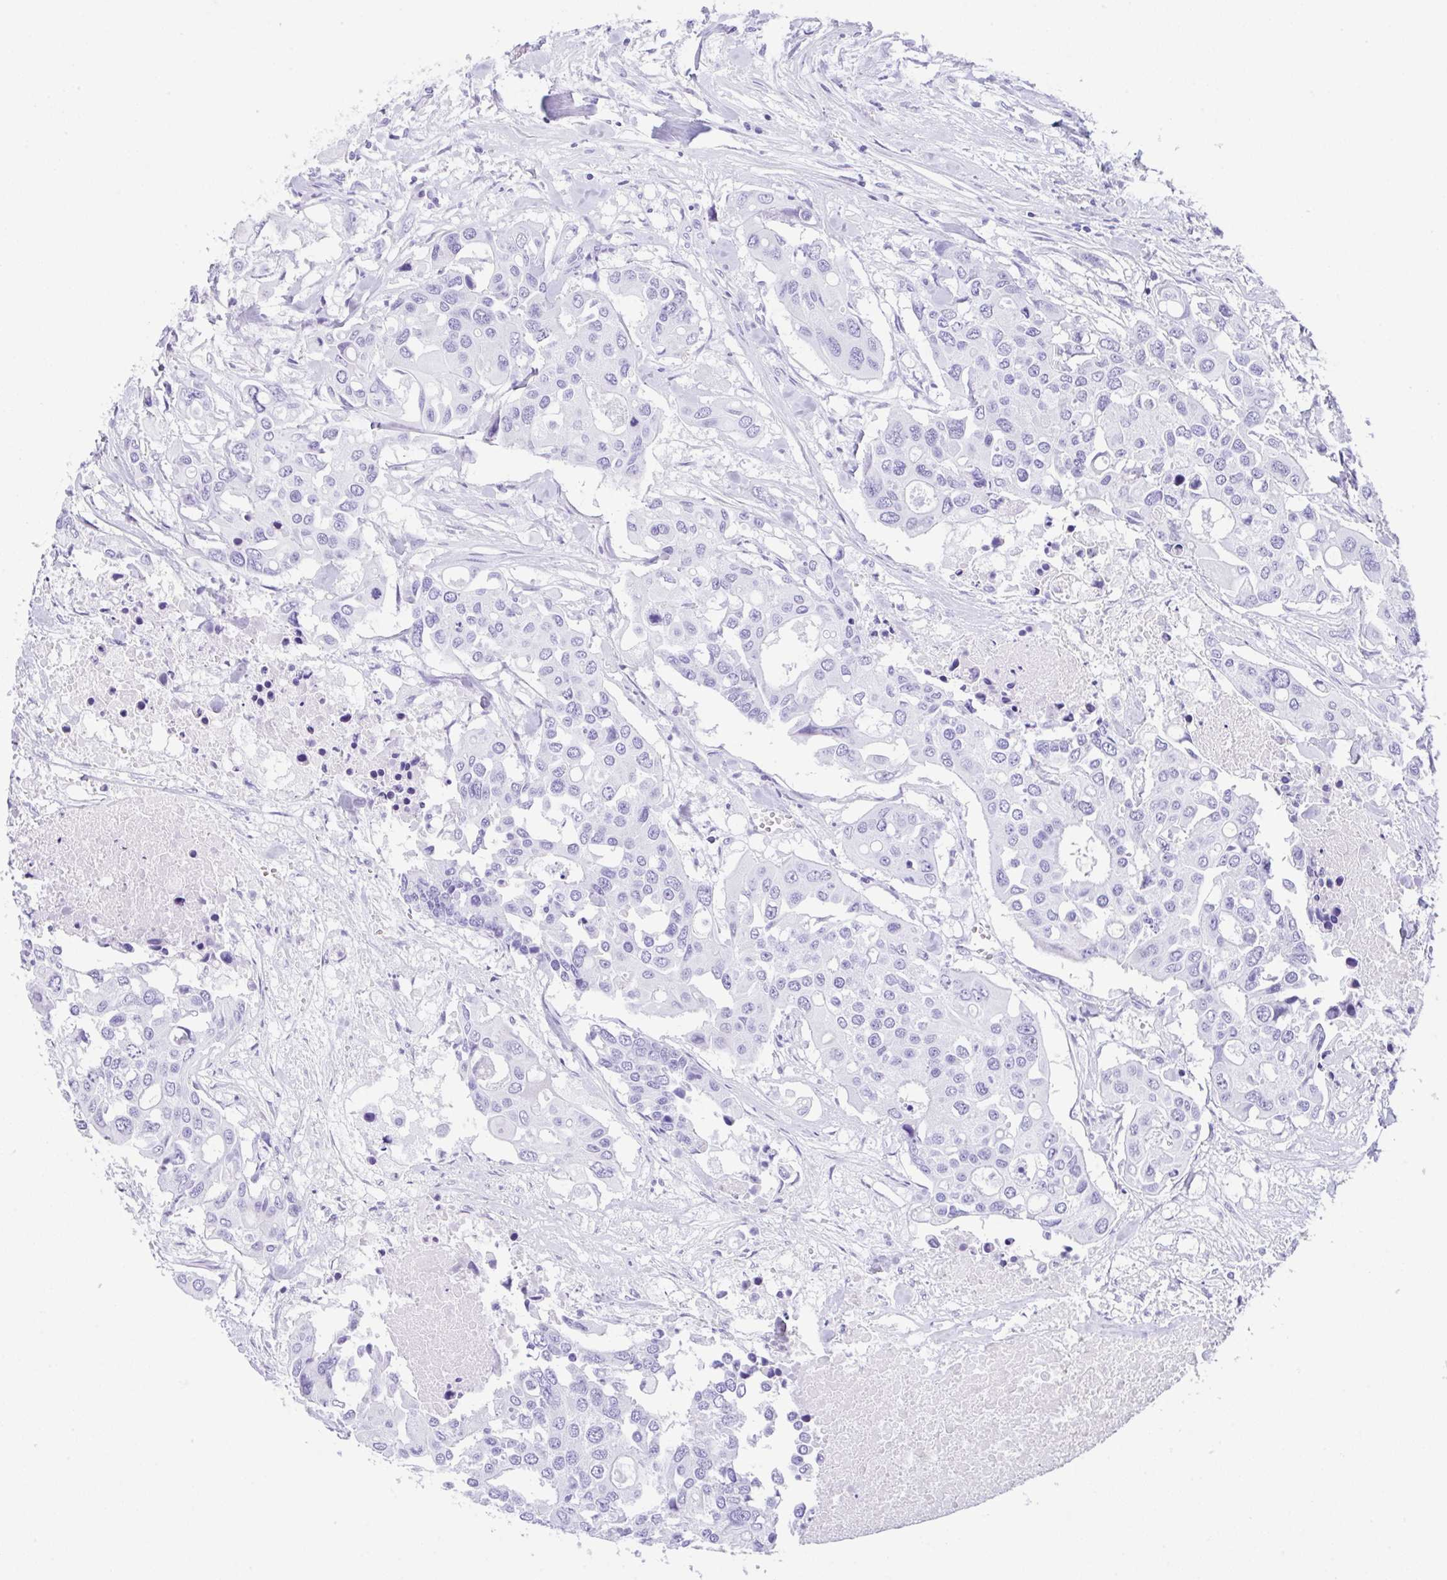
{"staining": {"intensity": "negative", "quantity": "none", "location": "none"}, "tissue": "colorectal cancer", "cell_type": "Tumor cells", "image_type": "cancer", "snomed": [{"axis": "morphology", "description": "Adenocarcinoma, NOS"}, {"axis": "topography", "description": "Colon"}], "caption": "A histopathology image of colorectal cancer stained for a protein shows no brown staining in tumor cells.", "gene": "CPA1", "patient": {"sex": "male", "age": 77}}